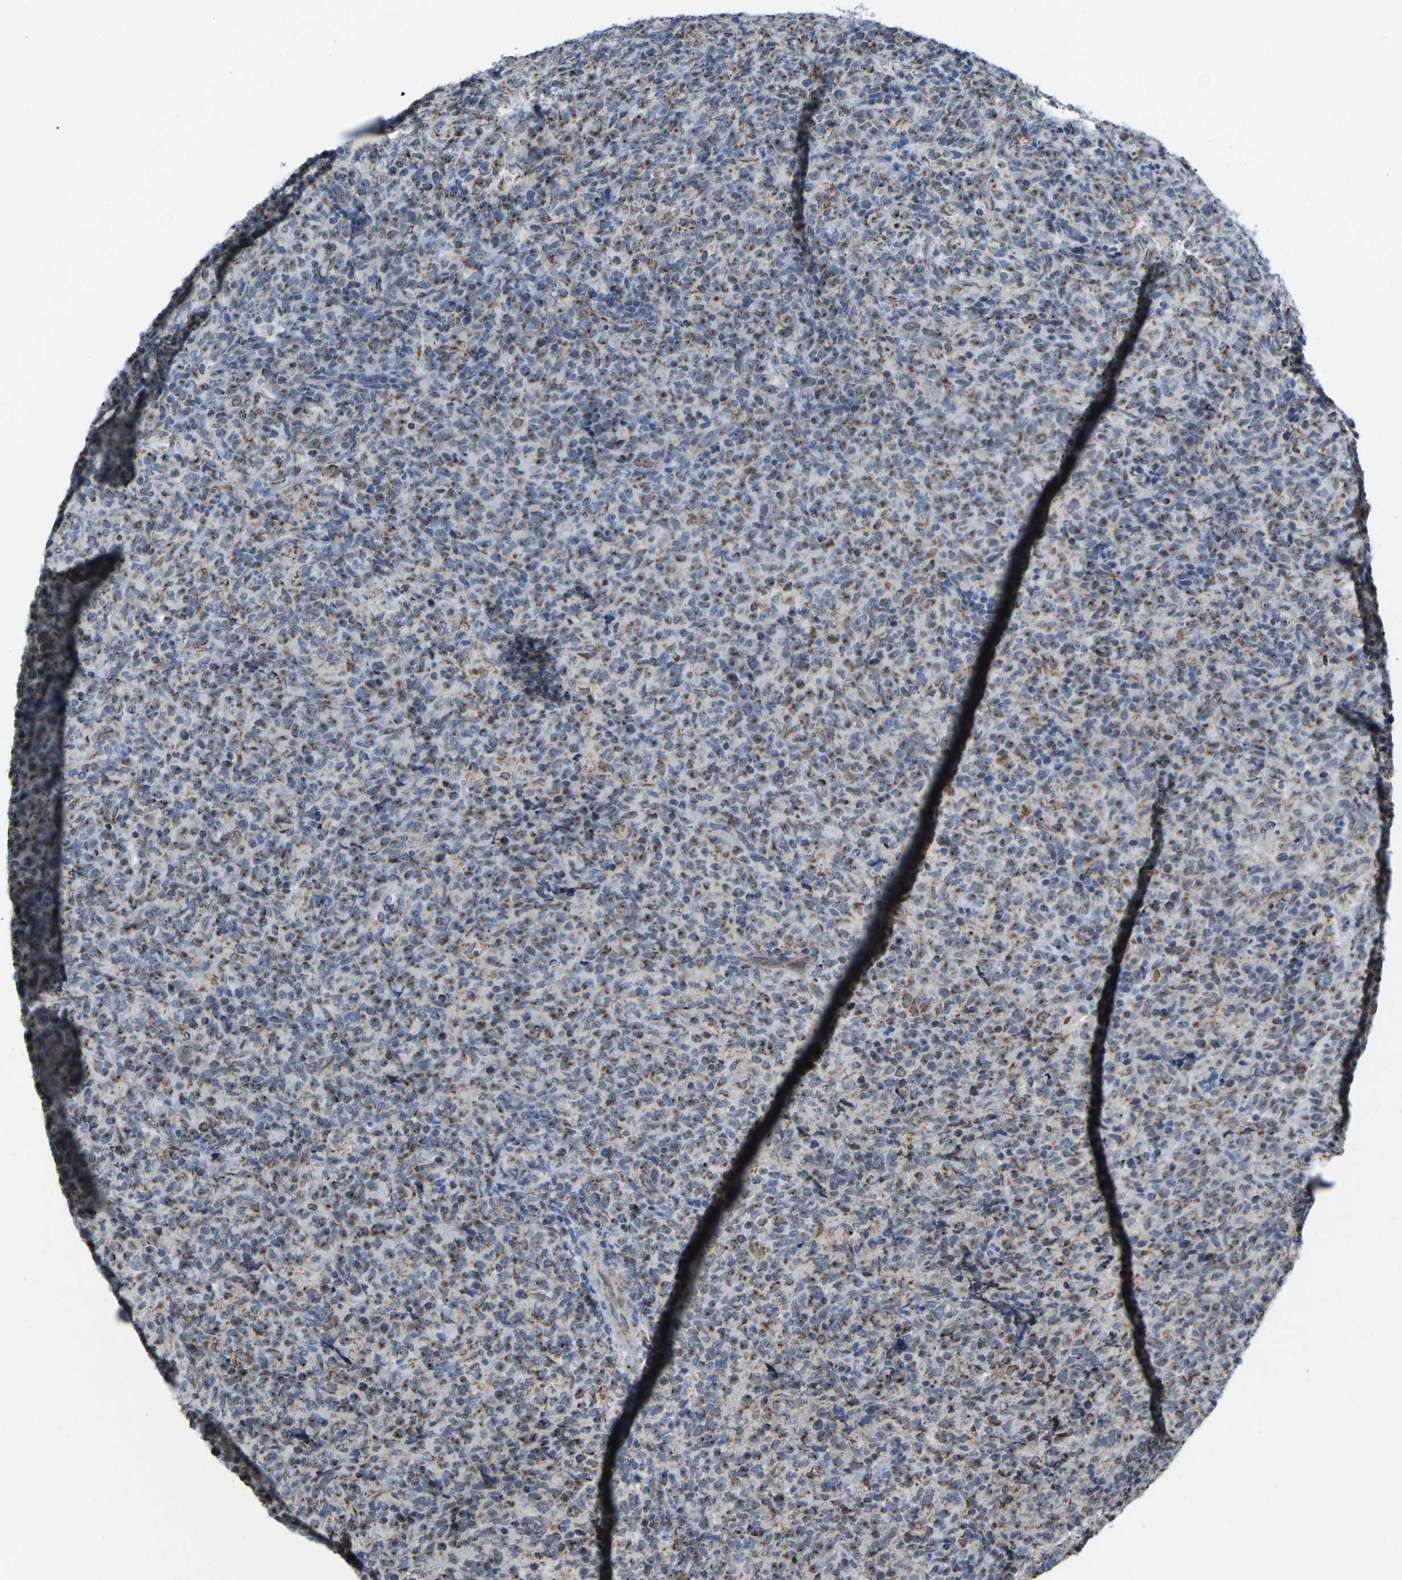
{"staining": {"intensity": "moderate", "quantity": ">75%", "location": "cytoplasmic/membranous"}, "tissue": "lymphoma", "cell_type": "Tumor cells", "image_type": "cancer", "snomed": [{"axis": "morphology", "description": "Malignant lymphoma, non-Hodgkin's type, High grade"}, {"axis": "topography", "description": "Tonsil"}], "caption": "Immunohistochemical staining of lymphoma displays medium levels of moderate cytoplasmic/membranous staining in about >75% of tumor cells.", "gene": "CANT1", "patient": {"sex": "female", "age": 36}}